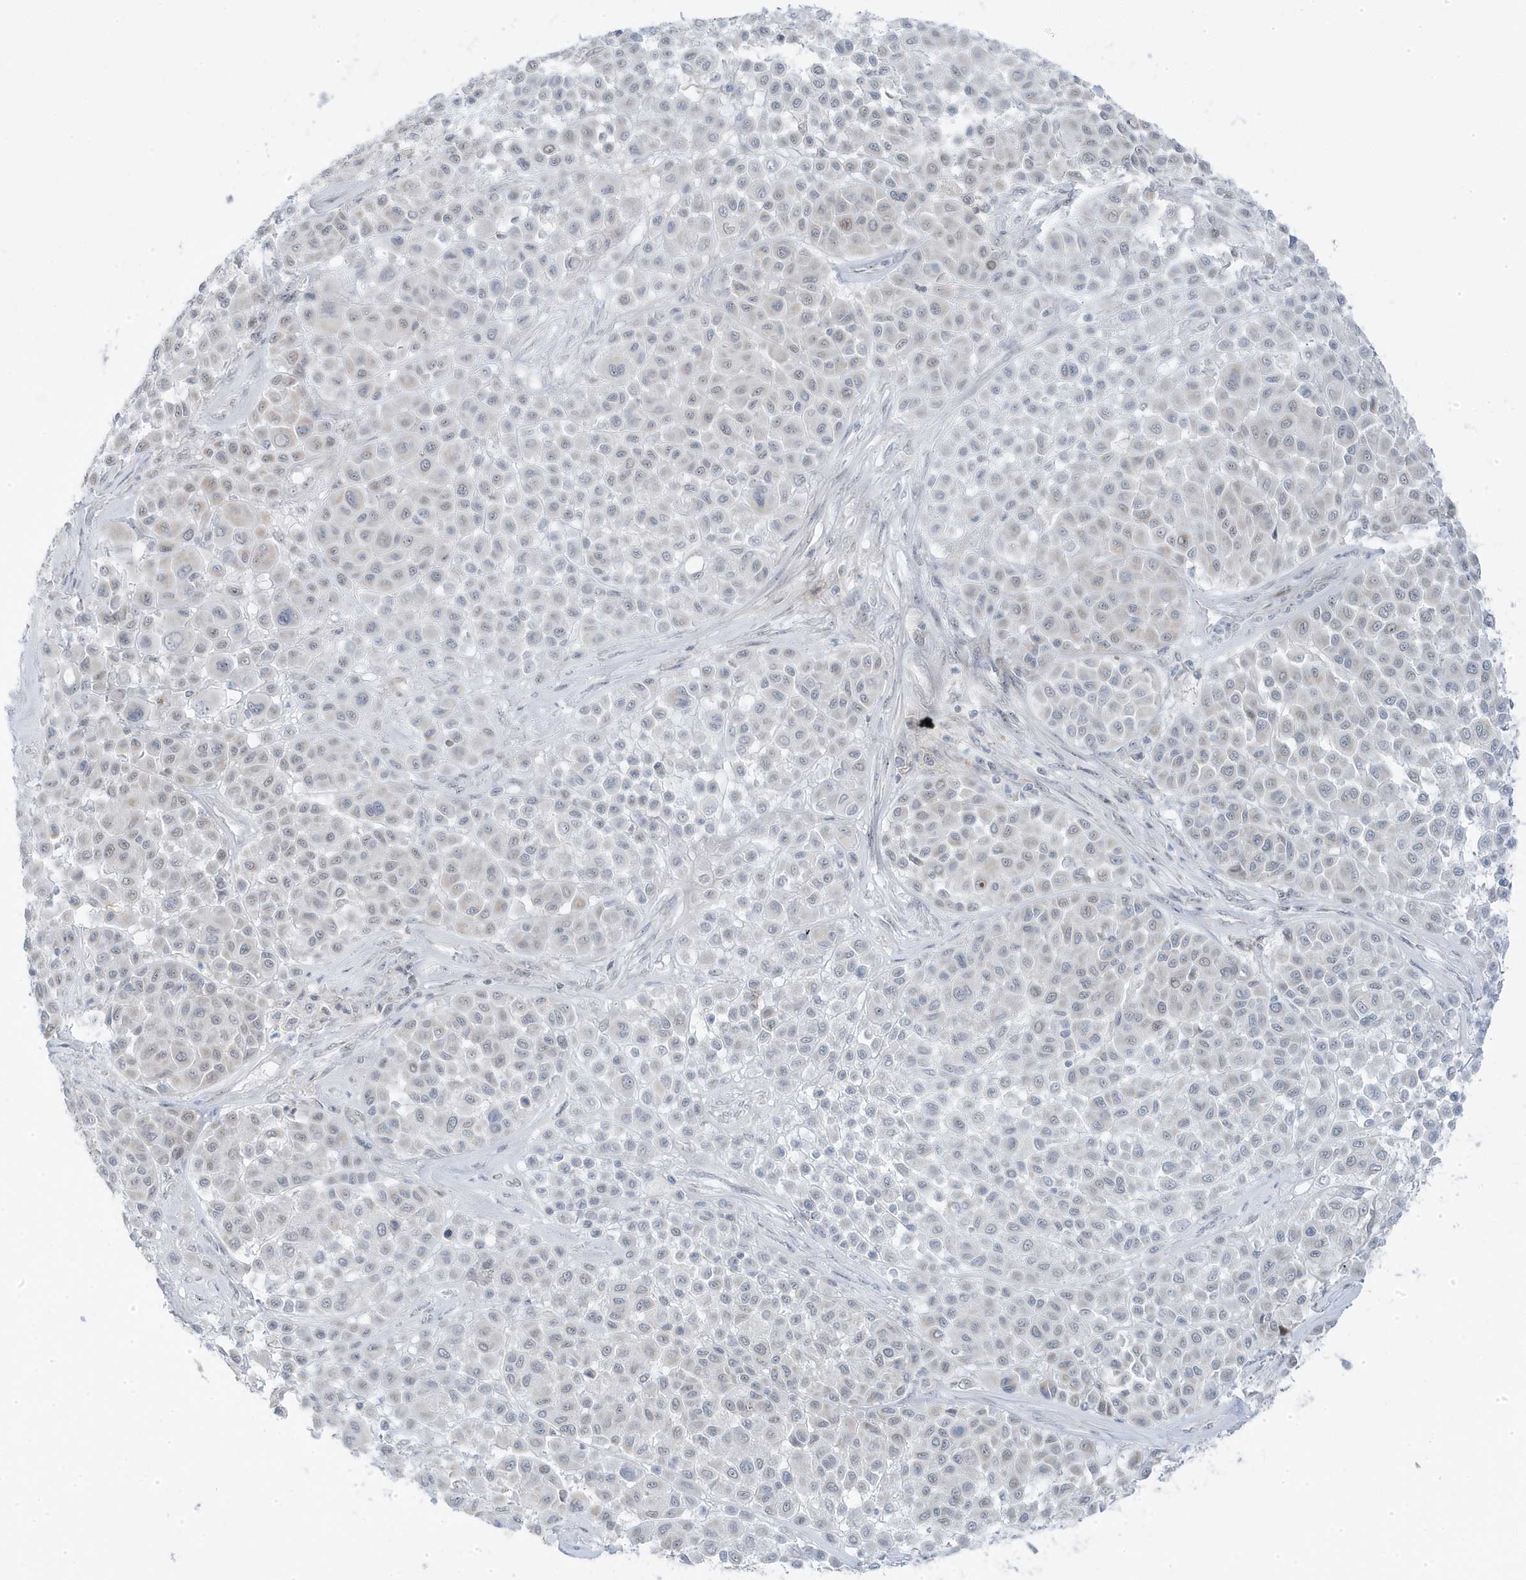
{"staining": {"intensity": "negative", "quantity": "none", "location": "none"}, "tissue": "melanoma", "cell_type": "Tumor cells", "image_type": "cancer", "snomed": [{"axis": "morphology", "description": "Malignant melanoma, Metastatic site"}, {"axis": "topography", "description": "Soft tissue"}], "caption": "IHC of malignant melanoma (metastatic site) exhibits no expression in tumor cells. The staining was performed using DAB to visualize the protein expression in brown, while the nuclei were stained in blue with hematoxylin (Magnification: 20x).", "gene": "TSEN15", "patient": {"sex": "male", "age": 41}}